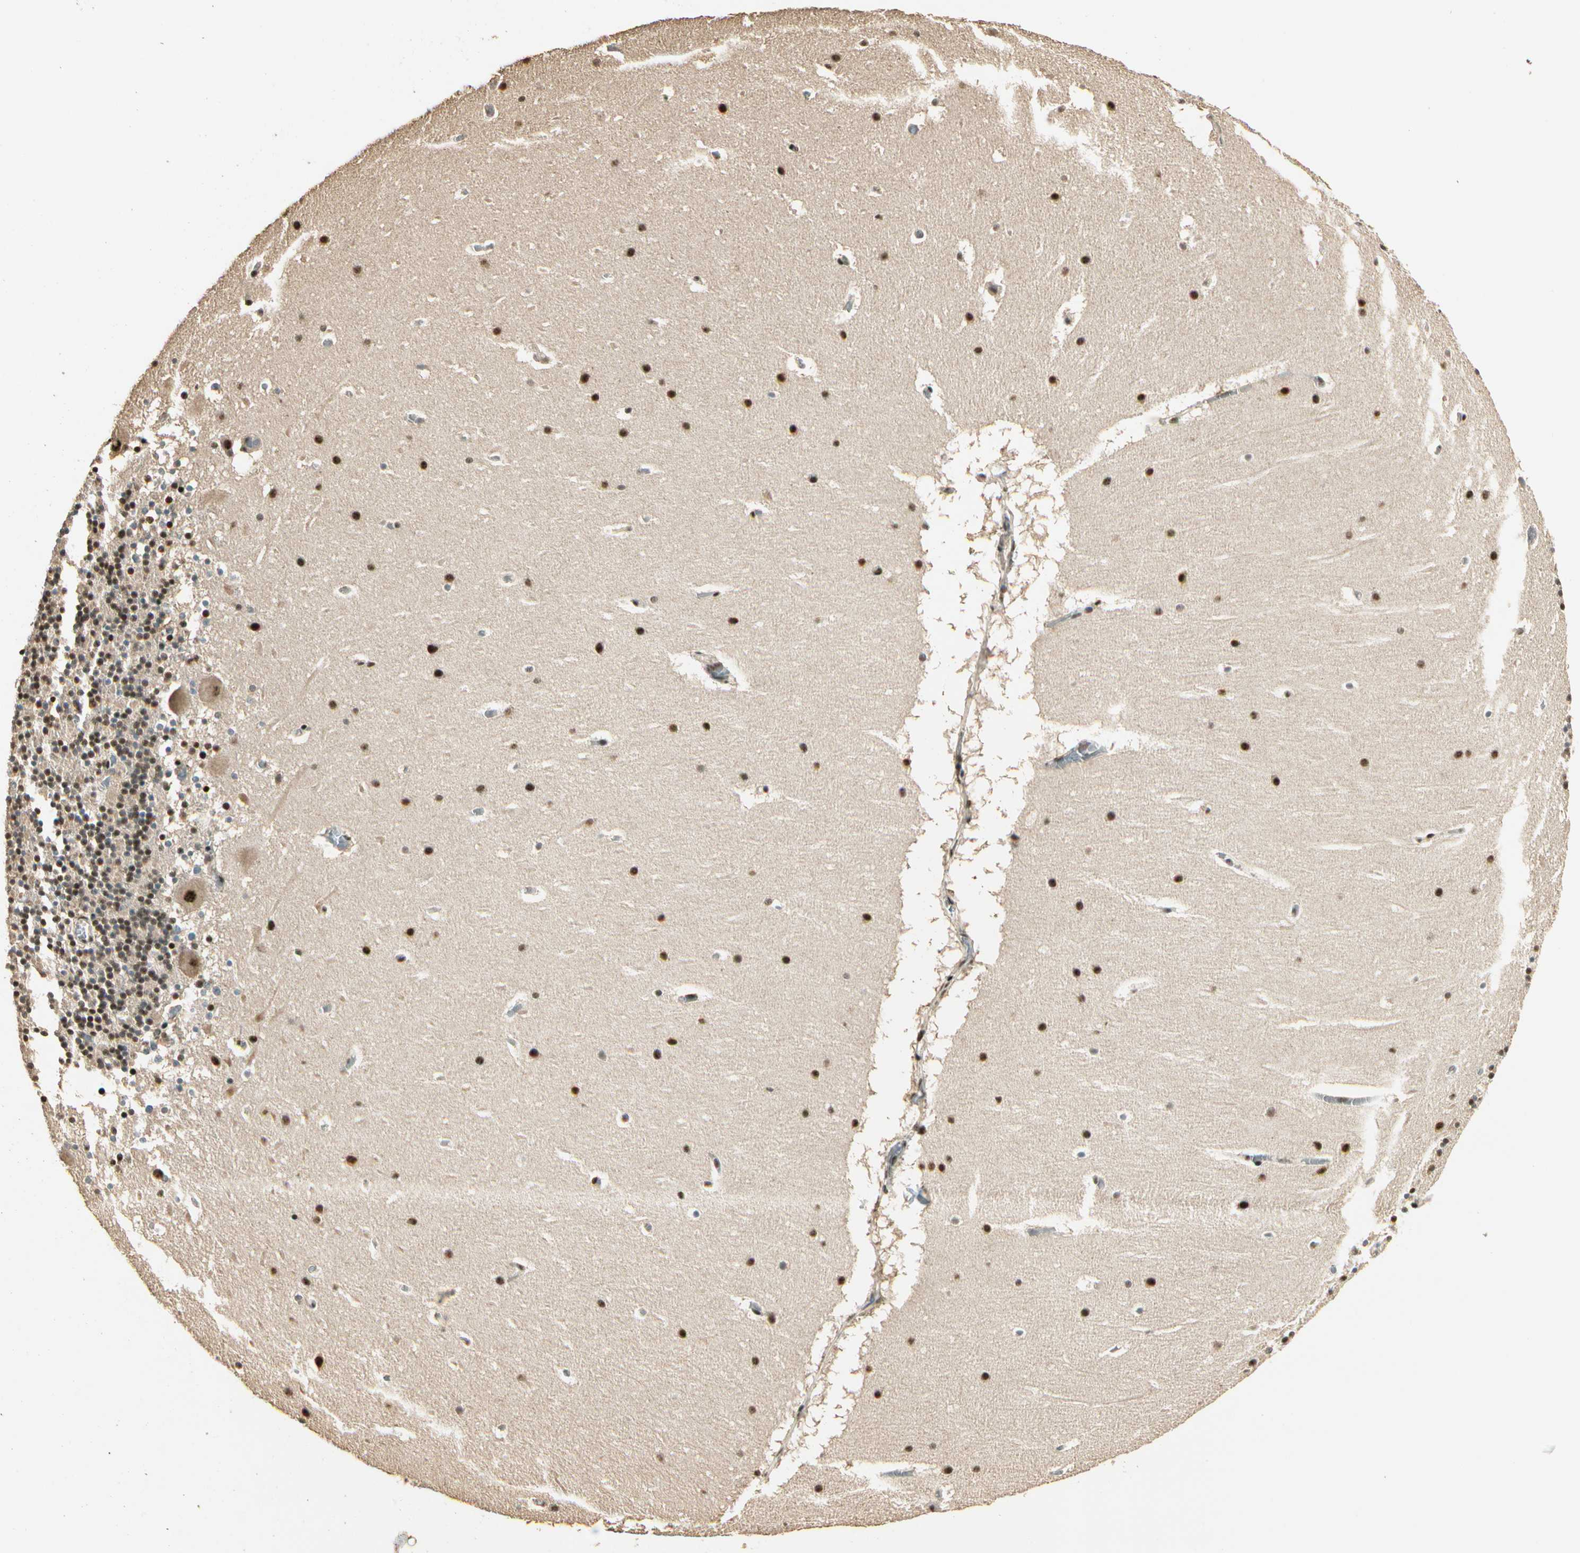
{"staining": {"intensity": "moderate", "quantity": ">75%", "location": "cytoplasmic/membranous,nuclear"}, "tissue": "cerebellum", "cell_type": "Cells in granular layer", "image_type": "normal", "snomed": [{"axis": "morphology", "description": "Normal tissue, NOS"}, {"axis": "topography", "description": "Cerebellum"}], "caption": "An IHC histopathology image of benign tissue is shown. Protein staining in brown highlights moderate cytoplasmic/membranous,nuclear positivity in cerebellum within cells in granular layer.", "gene": "RBM25", "patient": {"sex": "male", "age": 45}}